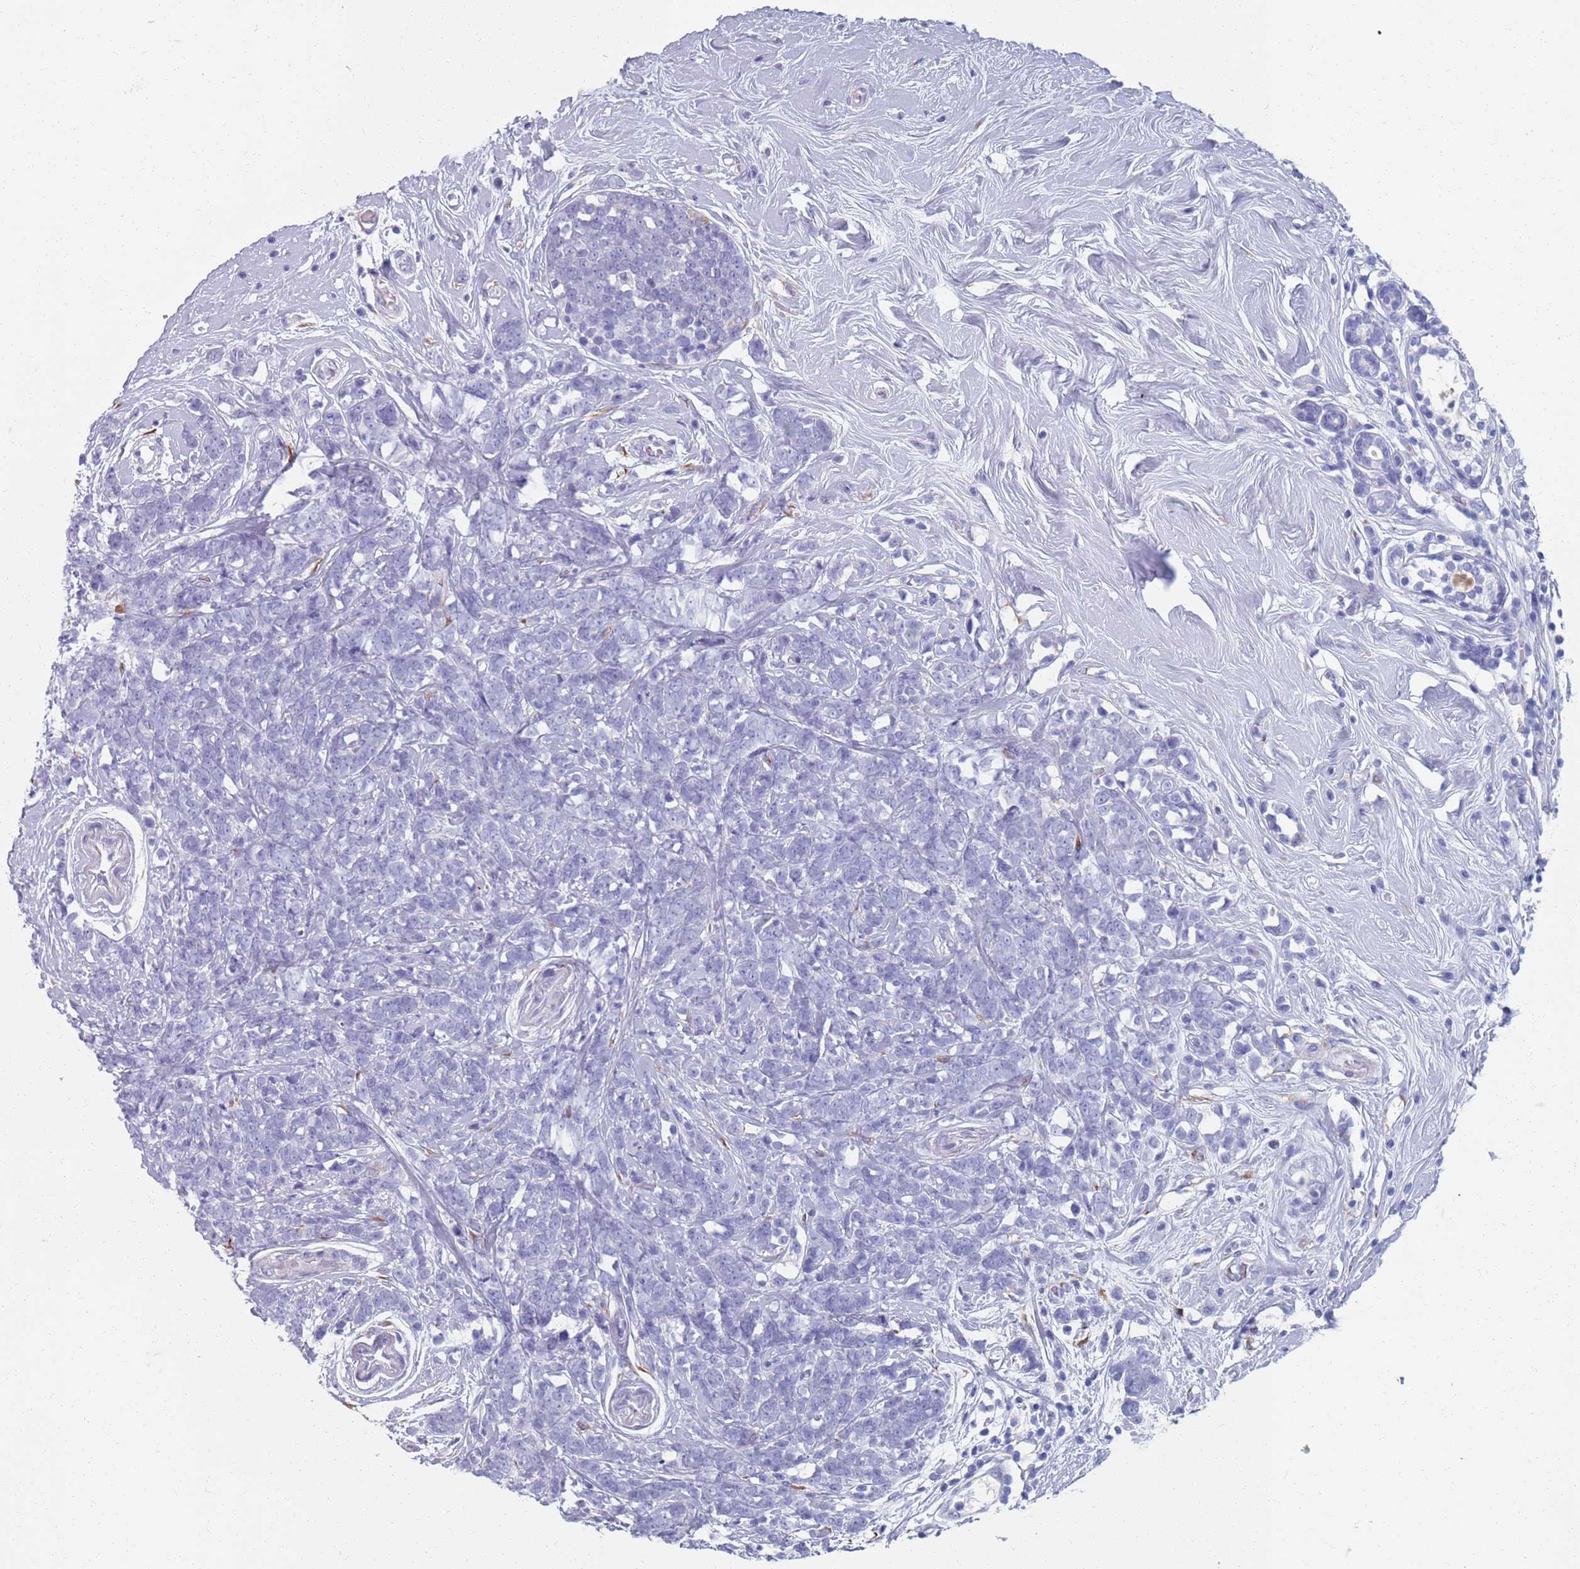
{"staining": {"intensity": "negative", "quantity": "none", "location": "none"}, "tissue": "breast cancer", "cell_type": "Tumor cells", "image_type": "cancer", "snomed": [{"axis": "morphology", "description": "Lobular carcinoma"}, {"axis": "topography", "description": "Breast"}], "caption": "Tumor cells are negative for protein expression in human breast cancer (lobular carcinoma).", "gene": "PLOD1", "patient": {"sex": "female", "age": 58}}